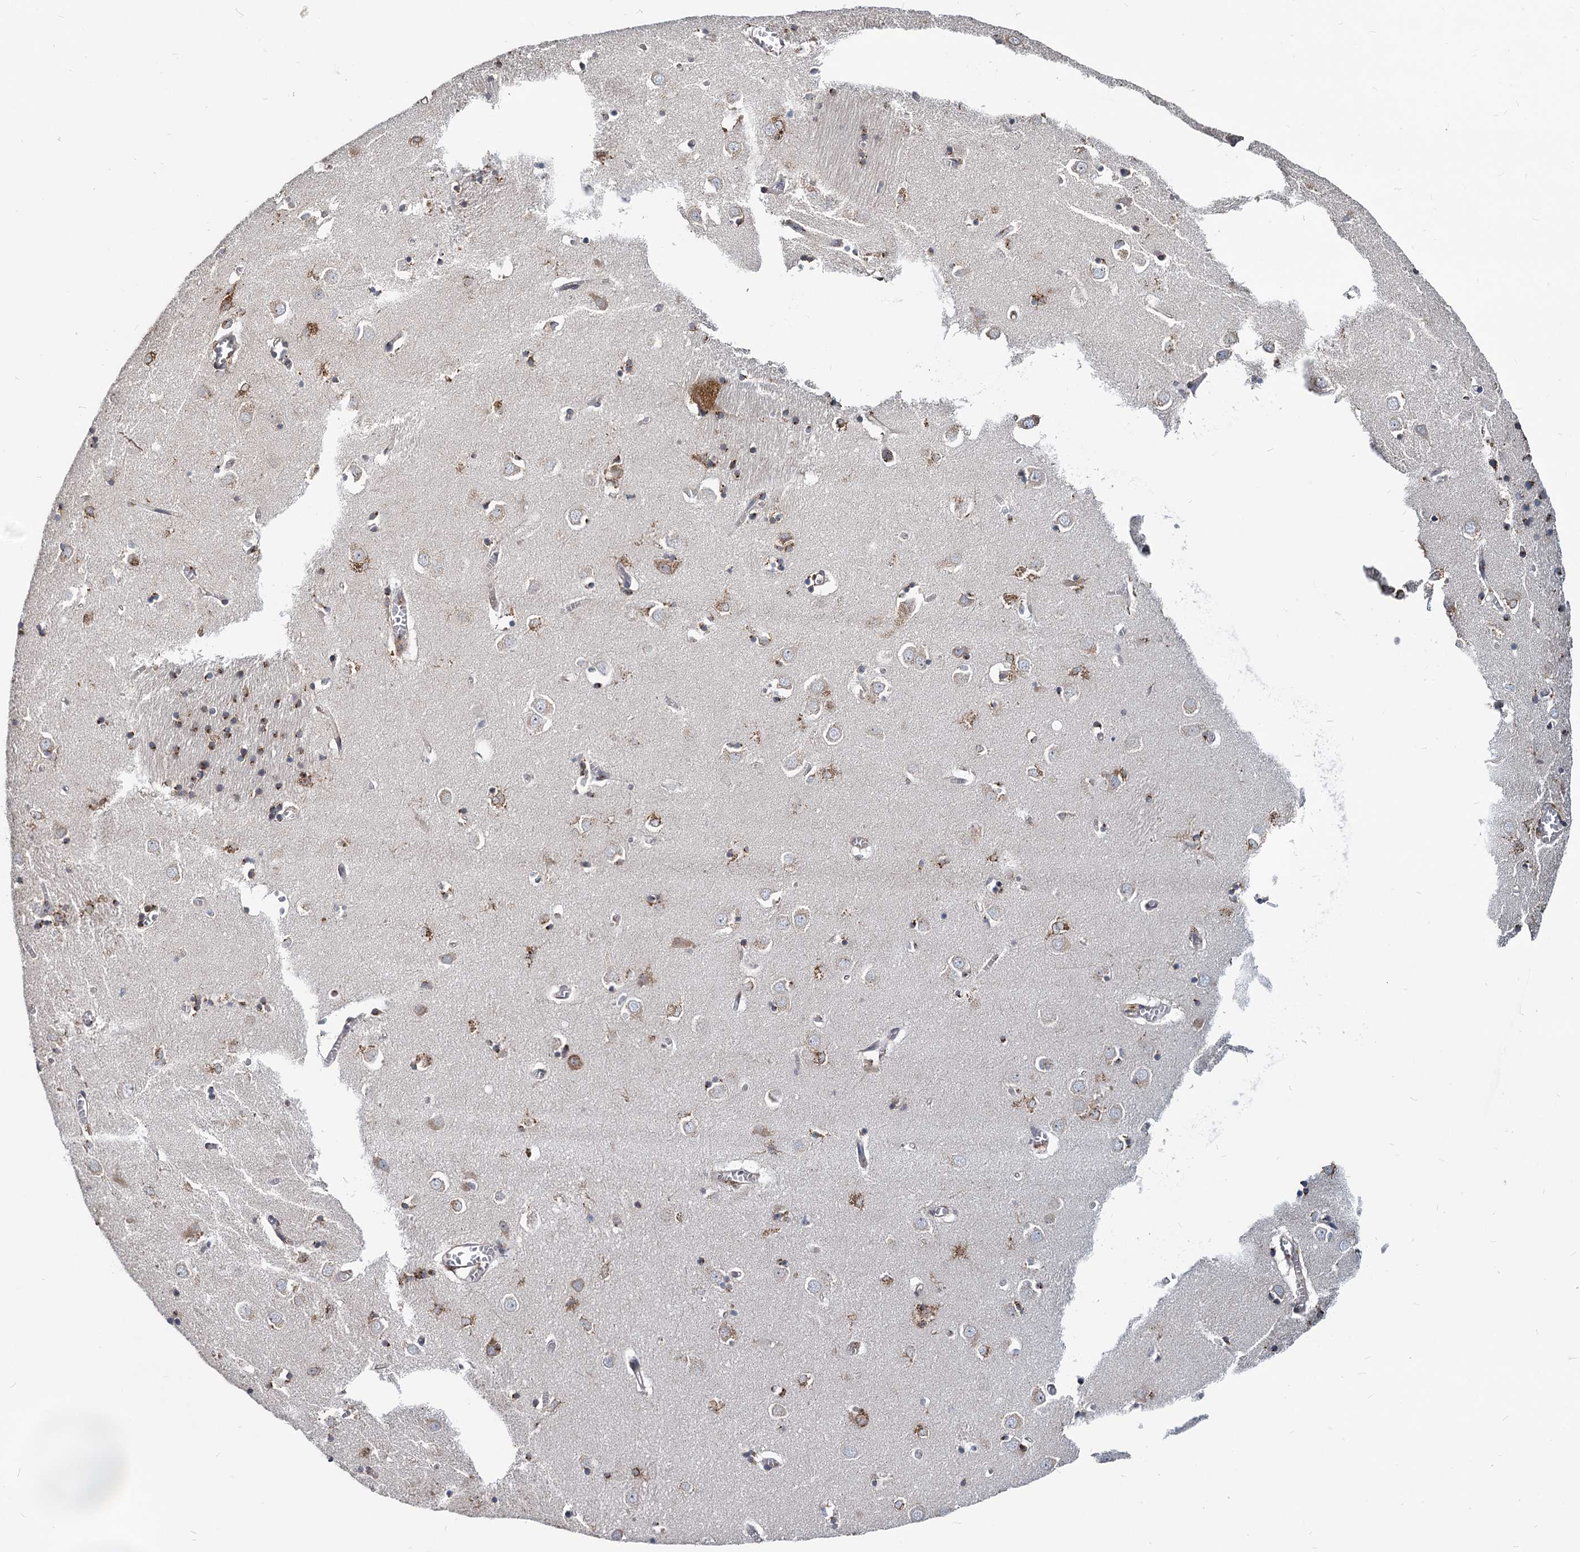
{"staining": {"intensity": "moderate", "quantity": "25%-75%", "location": "cytoplasmic/membranous"}, "tissue": "caudate", "cell_type": "Glial cells", "image_type": "normal", "snomed": [{"axis": "morphology", "description": "Normal tissue, NOS"}, {"axis": "topography", "description": "Lateral ventricle wall"}], "caption": "IHC (DAB (3,3'-diaminobenzidine)) staining of normal caudate reveals moderate cytoplasmic/membranous protein expression in about 25%-75% of glial cells.", "gene": "SAAL1", "patient": {"sex": "male", "age": 70}}